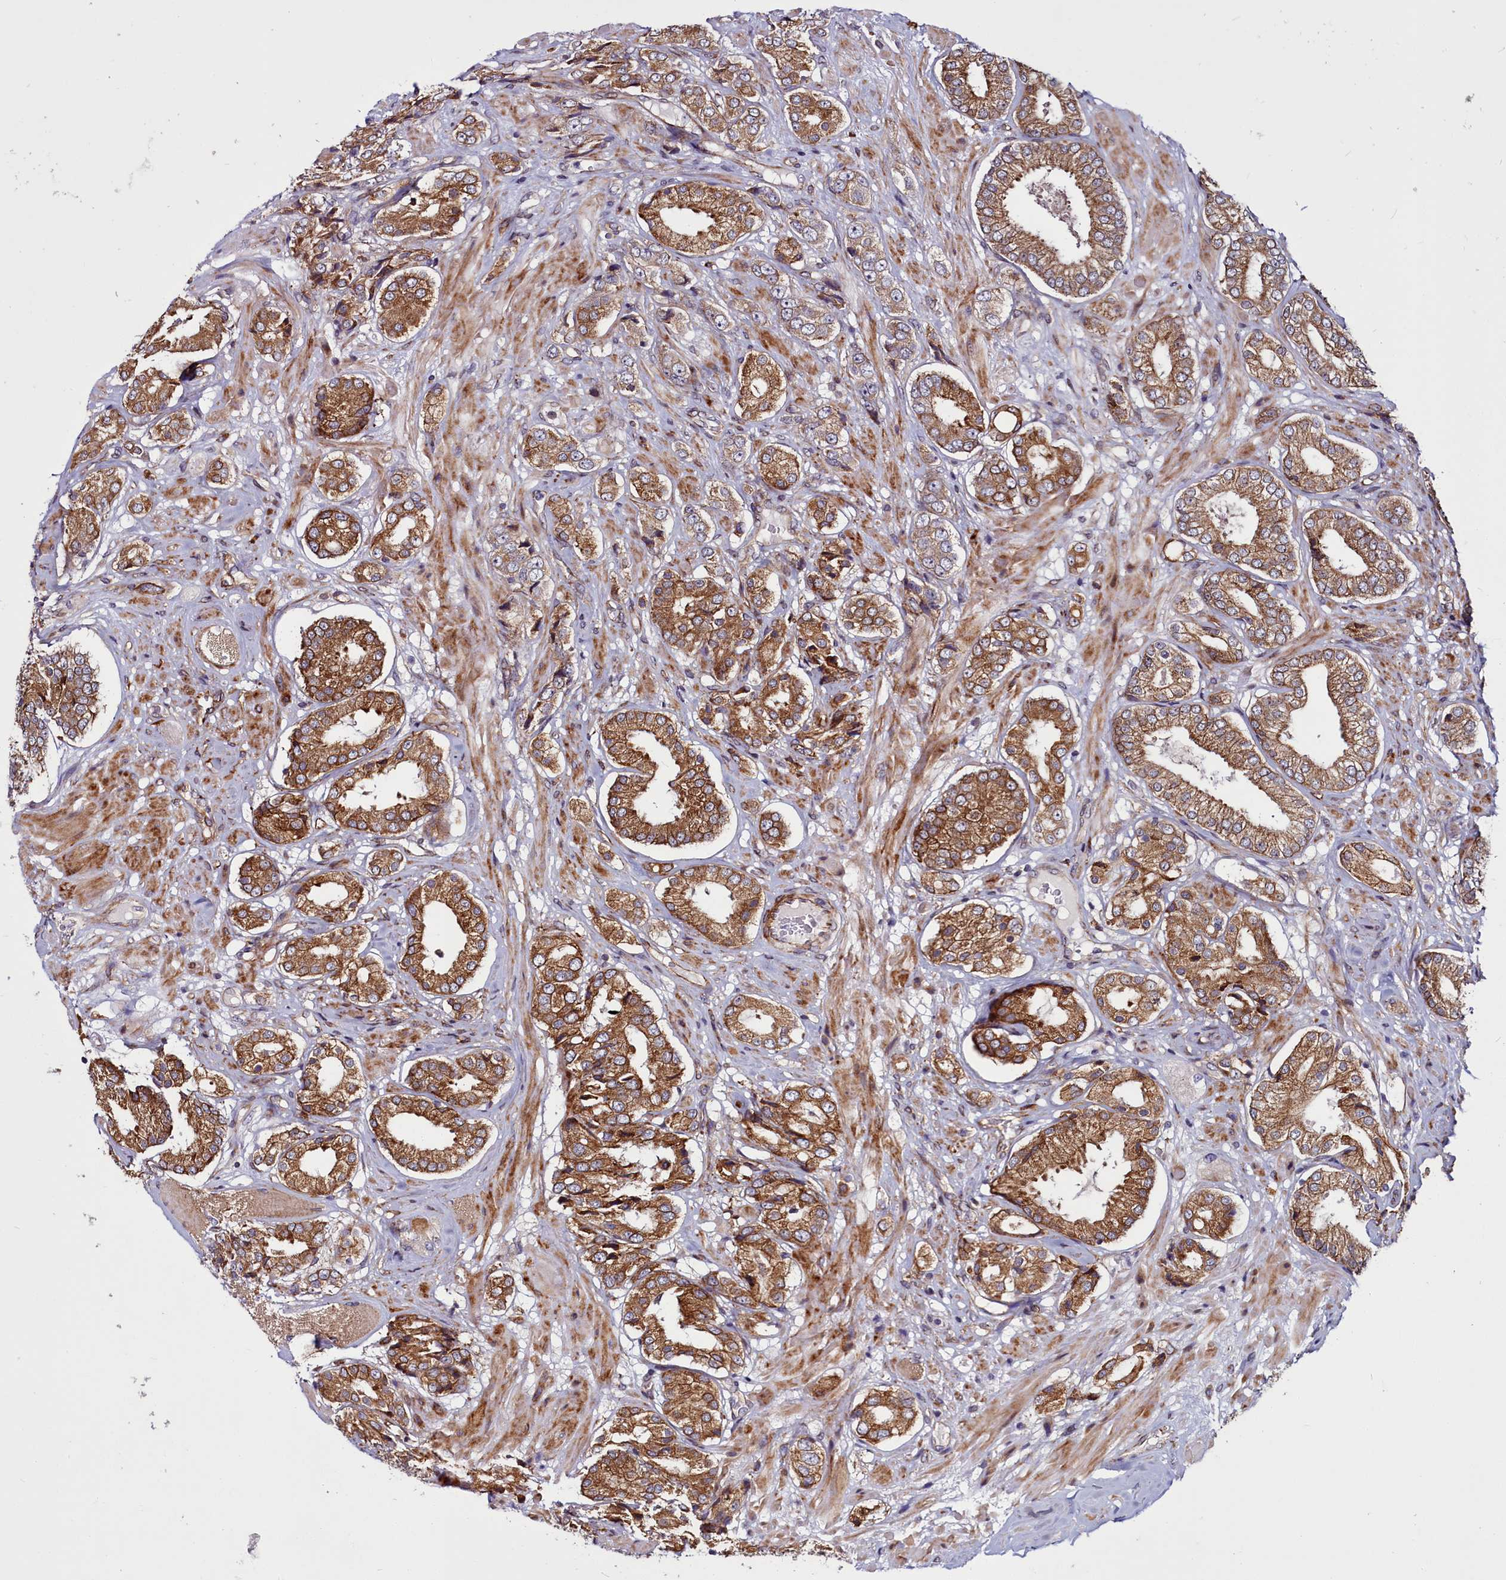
{"staining": {"intensity": "moderate", "quantity": ">75%", "location": "cytoplasmic/membranous"}, "tissue": "prostate cancer", "cell_type": "Tumor cells", "image_type": "cancer", "snomed": [{"axis": "morphology", "description": "Adenocarcinoma, High grade"}, {"axis": "topography", "description": "Prostate and seminal vesicle, NOS"}], "caption": "The histopathology image exhibits staining of prostate adenocarcinoma (high-grade), revealing moderate cytoplasmic/membranous protein staining (brown color) within tumor cells. The protein is stained brown, and the nuclei are stained in blue (DAB (3,3'-diaminobenzidine) IHC with brightfield microscopy, high magnification).", "gene": "MCRIP1", "patient": {"sex": "male", "age": 64}}